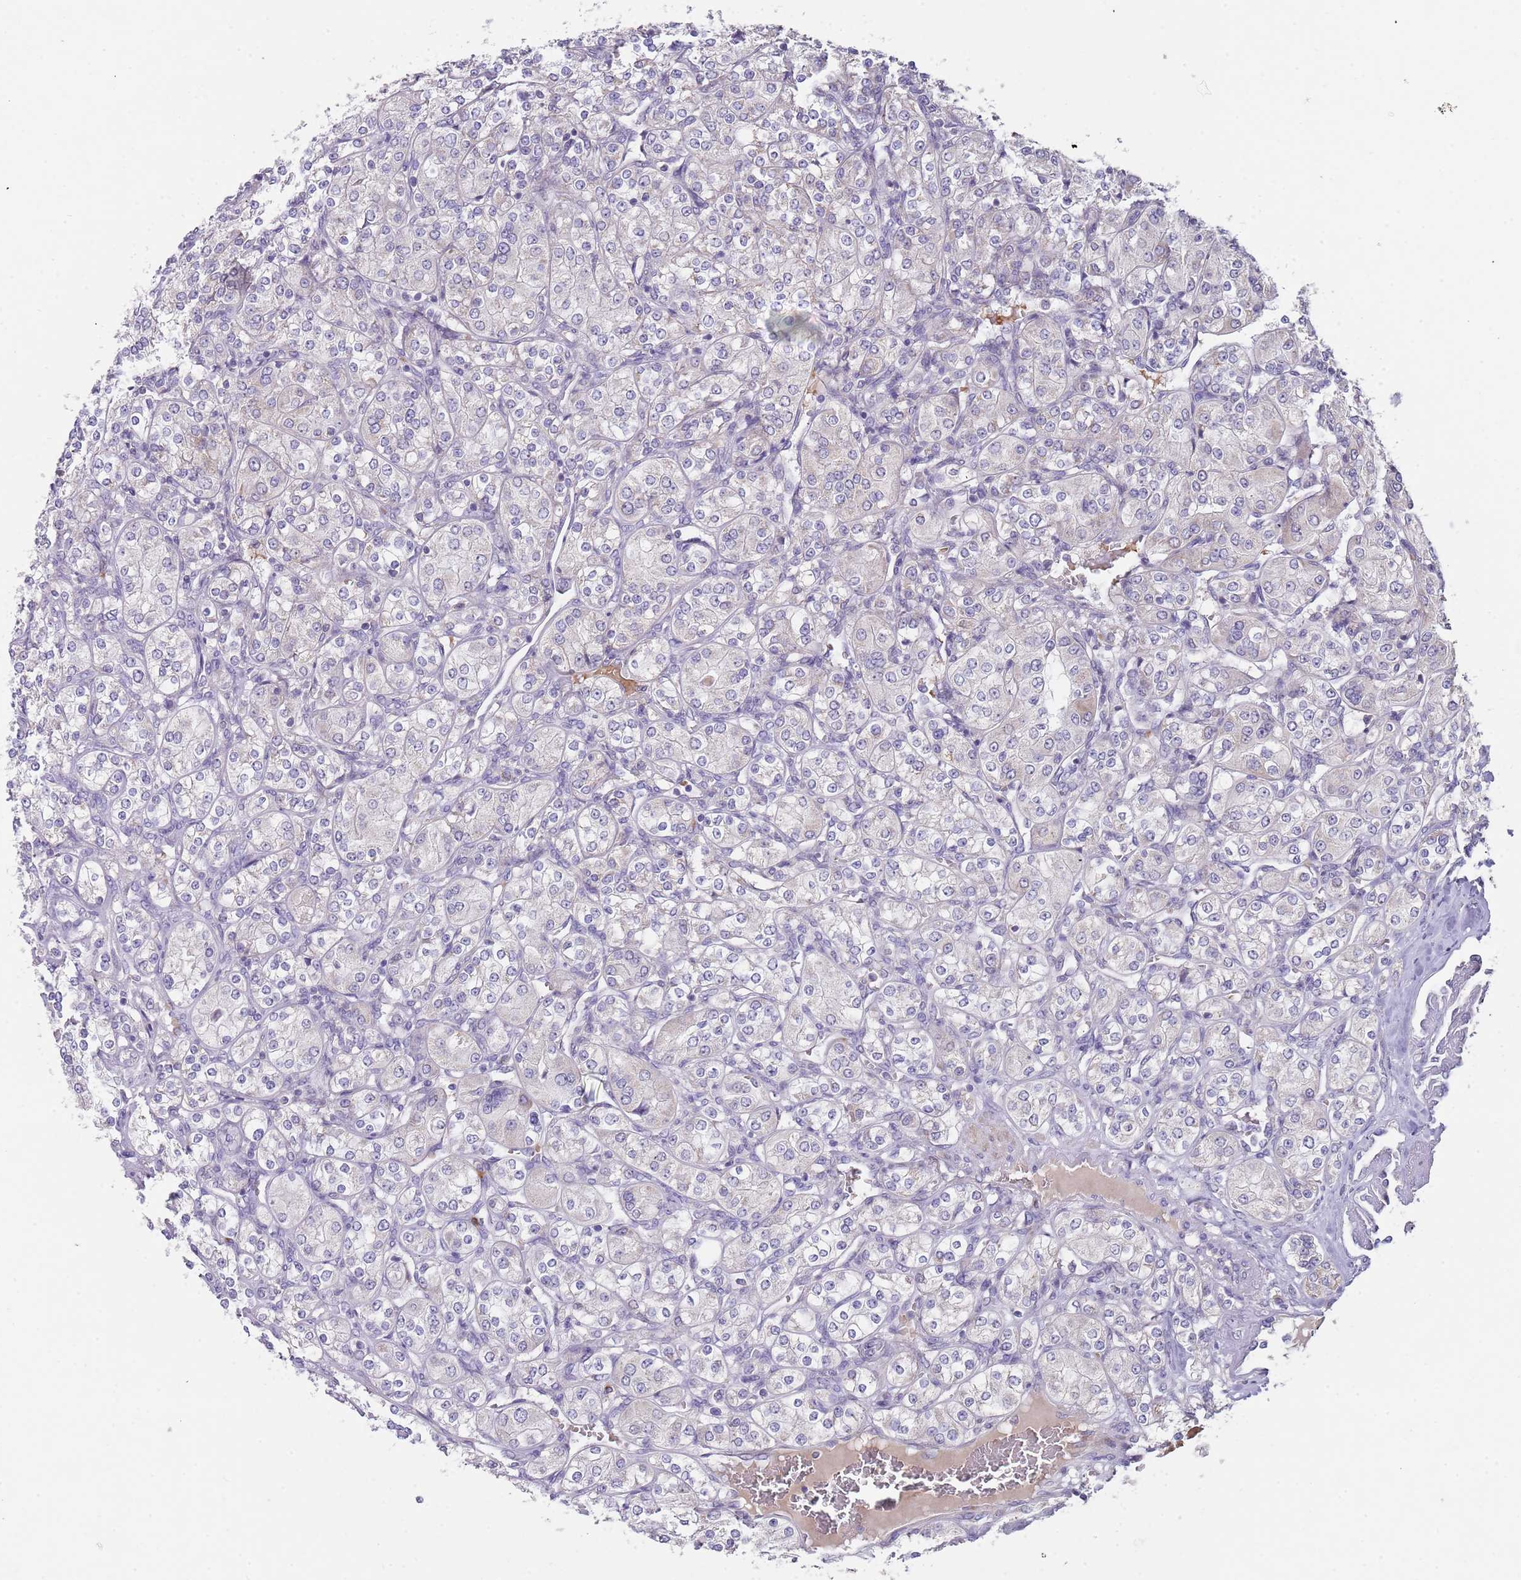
{"staining": {"intensity": "negative", "quantity": "none", "location": "none"}, "tissue": "renal cancer", "cell_type": "Tumor cells", "image_type": "cancer", "snomed": [{"axis": "morphology", "description": "Adenocarcinoma, NOS"}, {"axis": "topography", "description": "Kidney"}], "caption": "An immunohistochemistry histopathology image of renal adenocarcinoma is shown. There is no staining in tumor cells of renal adenocarcinoma.", "gene": "PRAC1", "patient": {"sex": "male", "age": 77}}